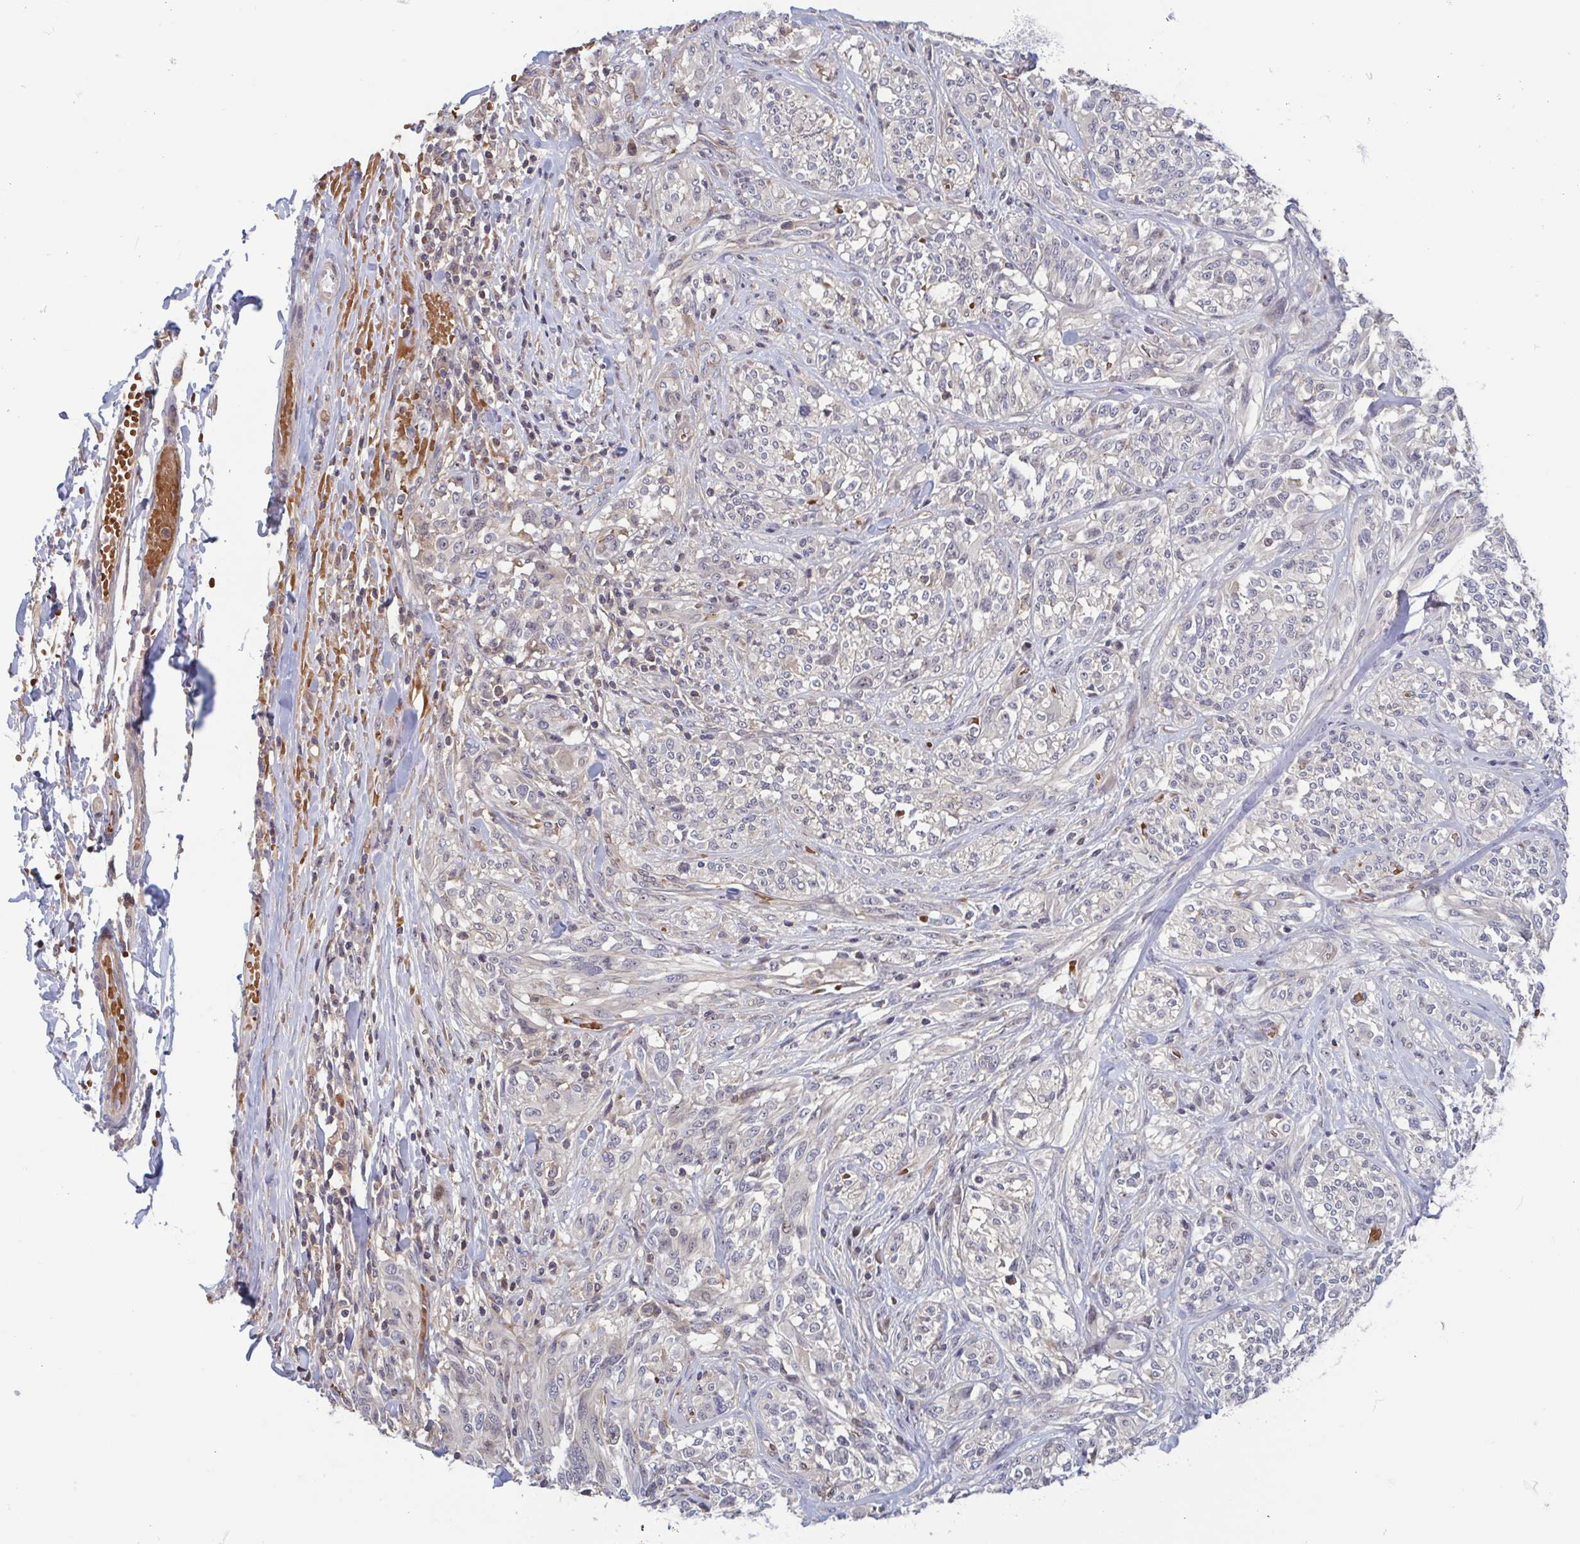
{"staining": {"intensity": "negative", "quantity": "none", "location": "none"}, "tissue": "melanoma", "cell_type": "Tumor cells", "image_type": "cancer", "snomed": [{"axis": "morphology", "description": "Malignant melanoma, NOS"}, {"axis": "topography", "description": "Skin"}], "caption": "A photomicrograph of malignant melanoma stained for a protein displays no brown staining in tumor cells.", "gene": "LRRC38", "patient": {"sex": "female", "age": 91}}